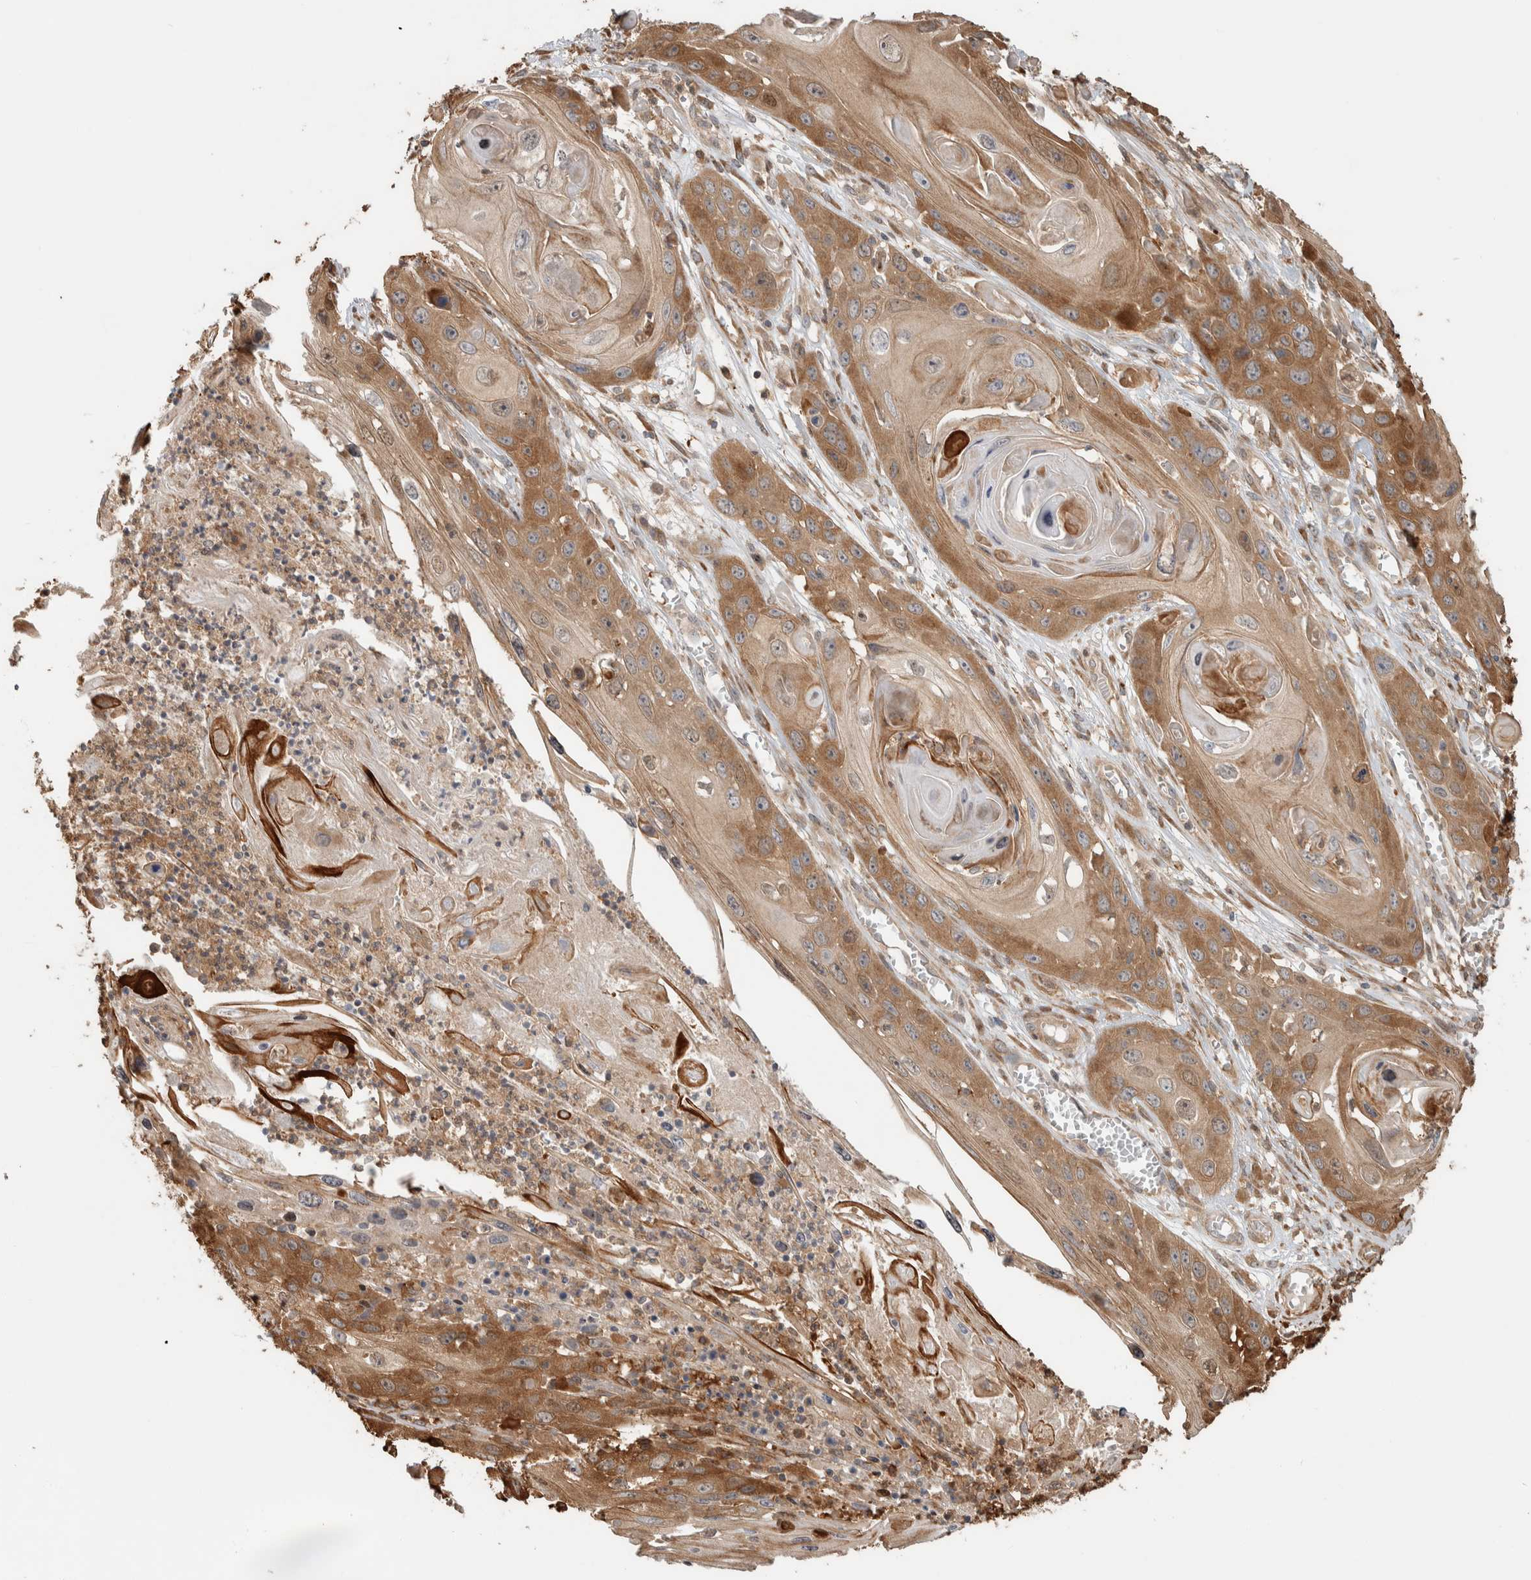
{"staining": {"intensity": "moderate", "quantity": "25%-75%", "location": "cytoplasmic/membranous"}, "tissue": "skin cancer", "cell_type": "Tumor cells", "image_type": "cancer", "snomed": [{"axis": "morphology", "description": "Squamous cell carcinoma, NOS"}, {"axis": "topography", "description": "Skin"}], "caption": "A photomicrograph showing moderate cytoplasmic/membranous positivity in about 25%-75% of tumor cells in skin cancer (squamous cell carcinoma), as visualized by brown immunohistochemical staining.", "gene": "CNTROB", "patient": {"sex": "male", "age": 55}}